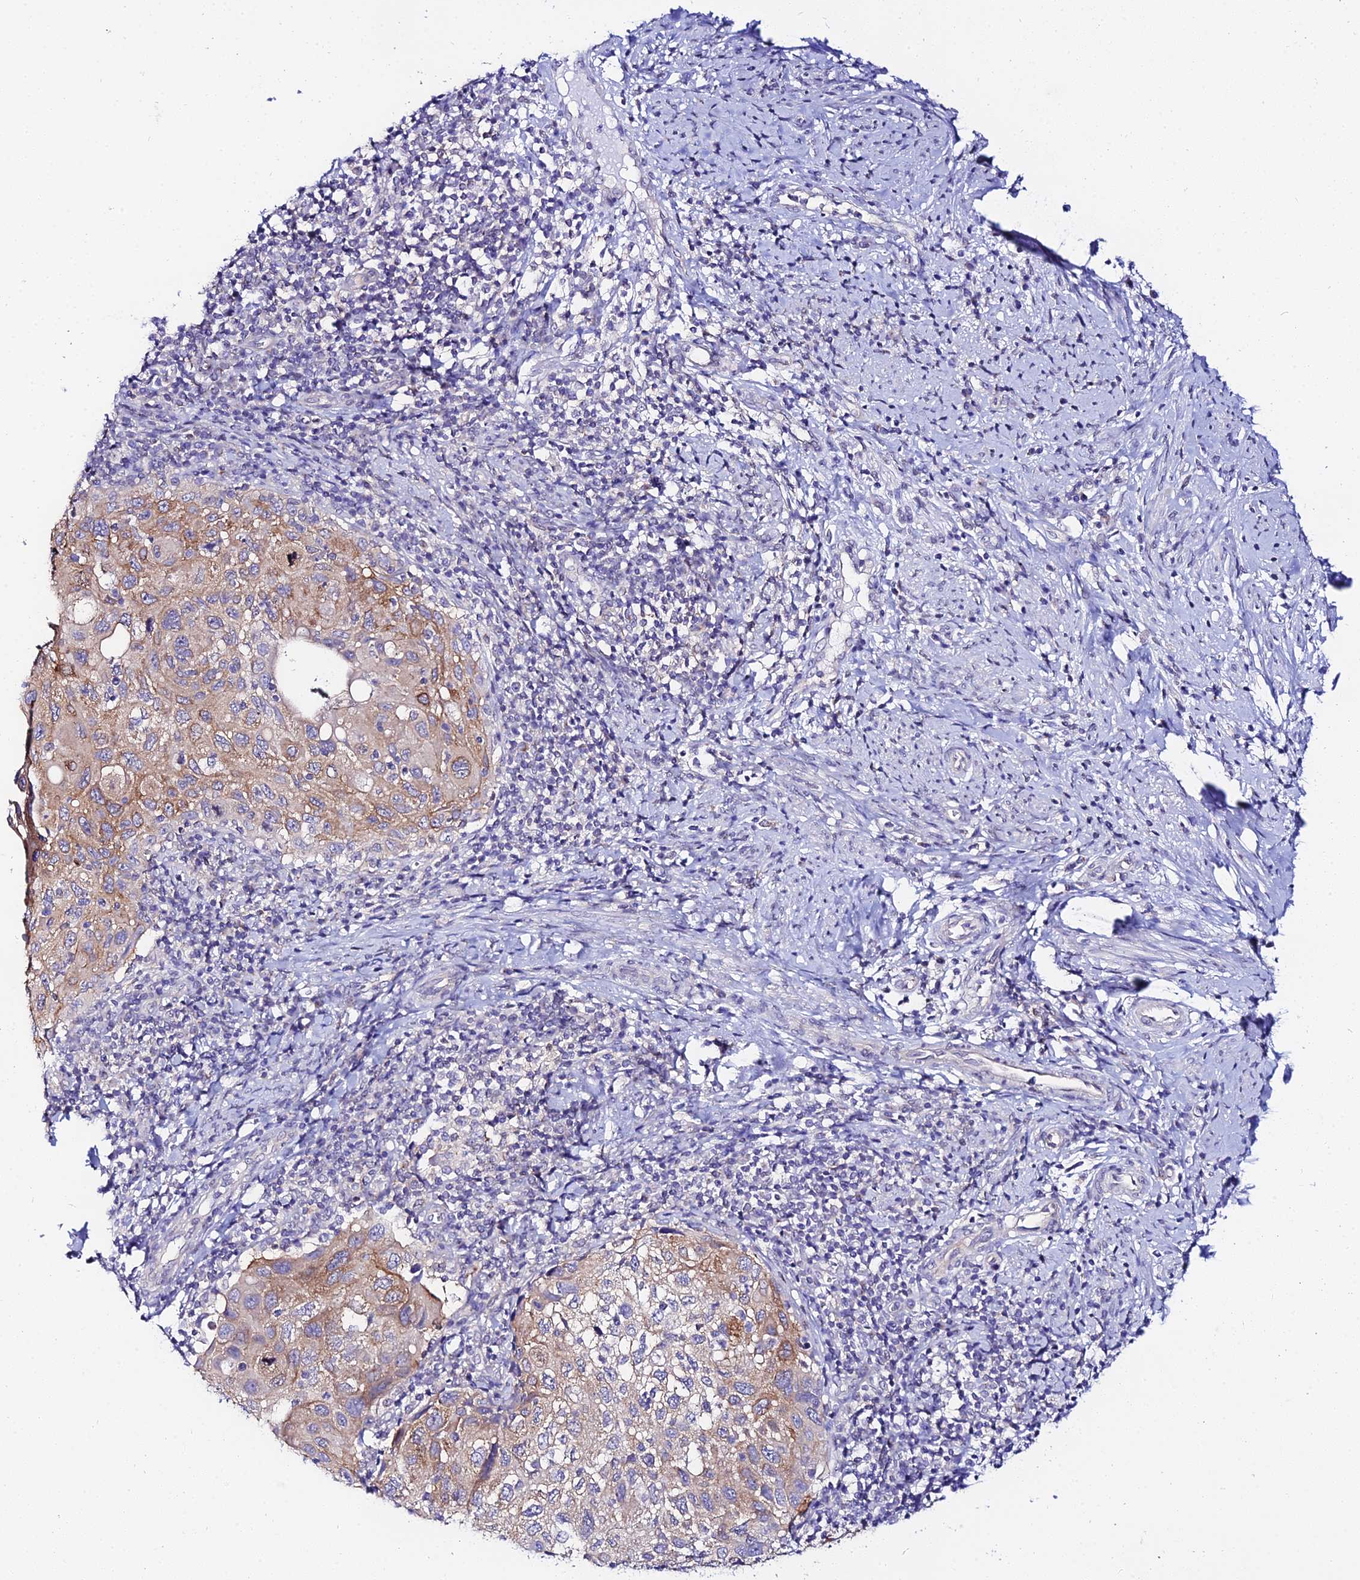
{"staining": {"intensity": "moderate", "quantity": "25%-75%", "location": "cytoplasmic/membranous"}, "tissue": "cervical cancer", "cell_type": "Tumor cells", "image_type": "cancer", "snomed": [{"axis": "morphology", "description": "Squamous cell carcinoma, NOS"}, {"axis": "topography", "description": "Cervix"}], "caption": "There is medium levels of moderate cytoplasmic/membranous staining in tumor cells of cervical cancer (squamous cell carcinoma), as demonstrated by immunohistochemical staining (brown color).", "gene": "ATG16L2", "patient": {"sex": "female", "age": 70}}